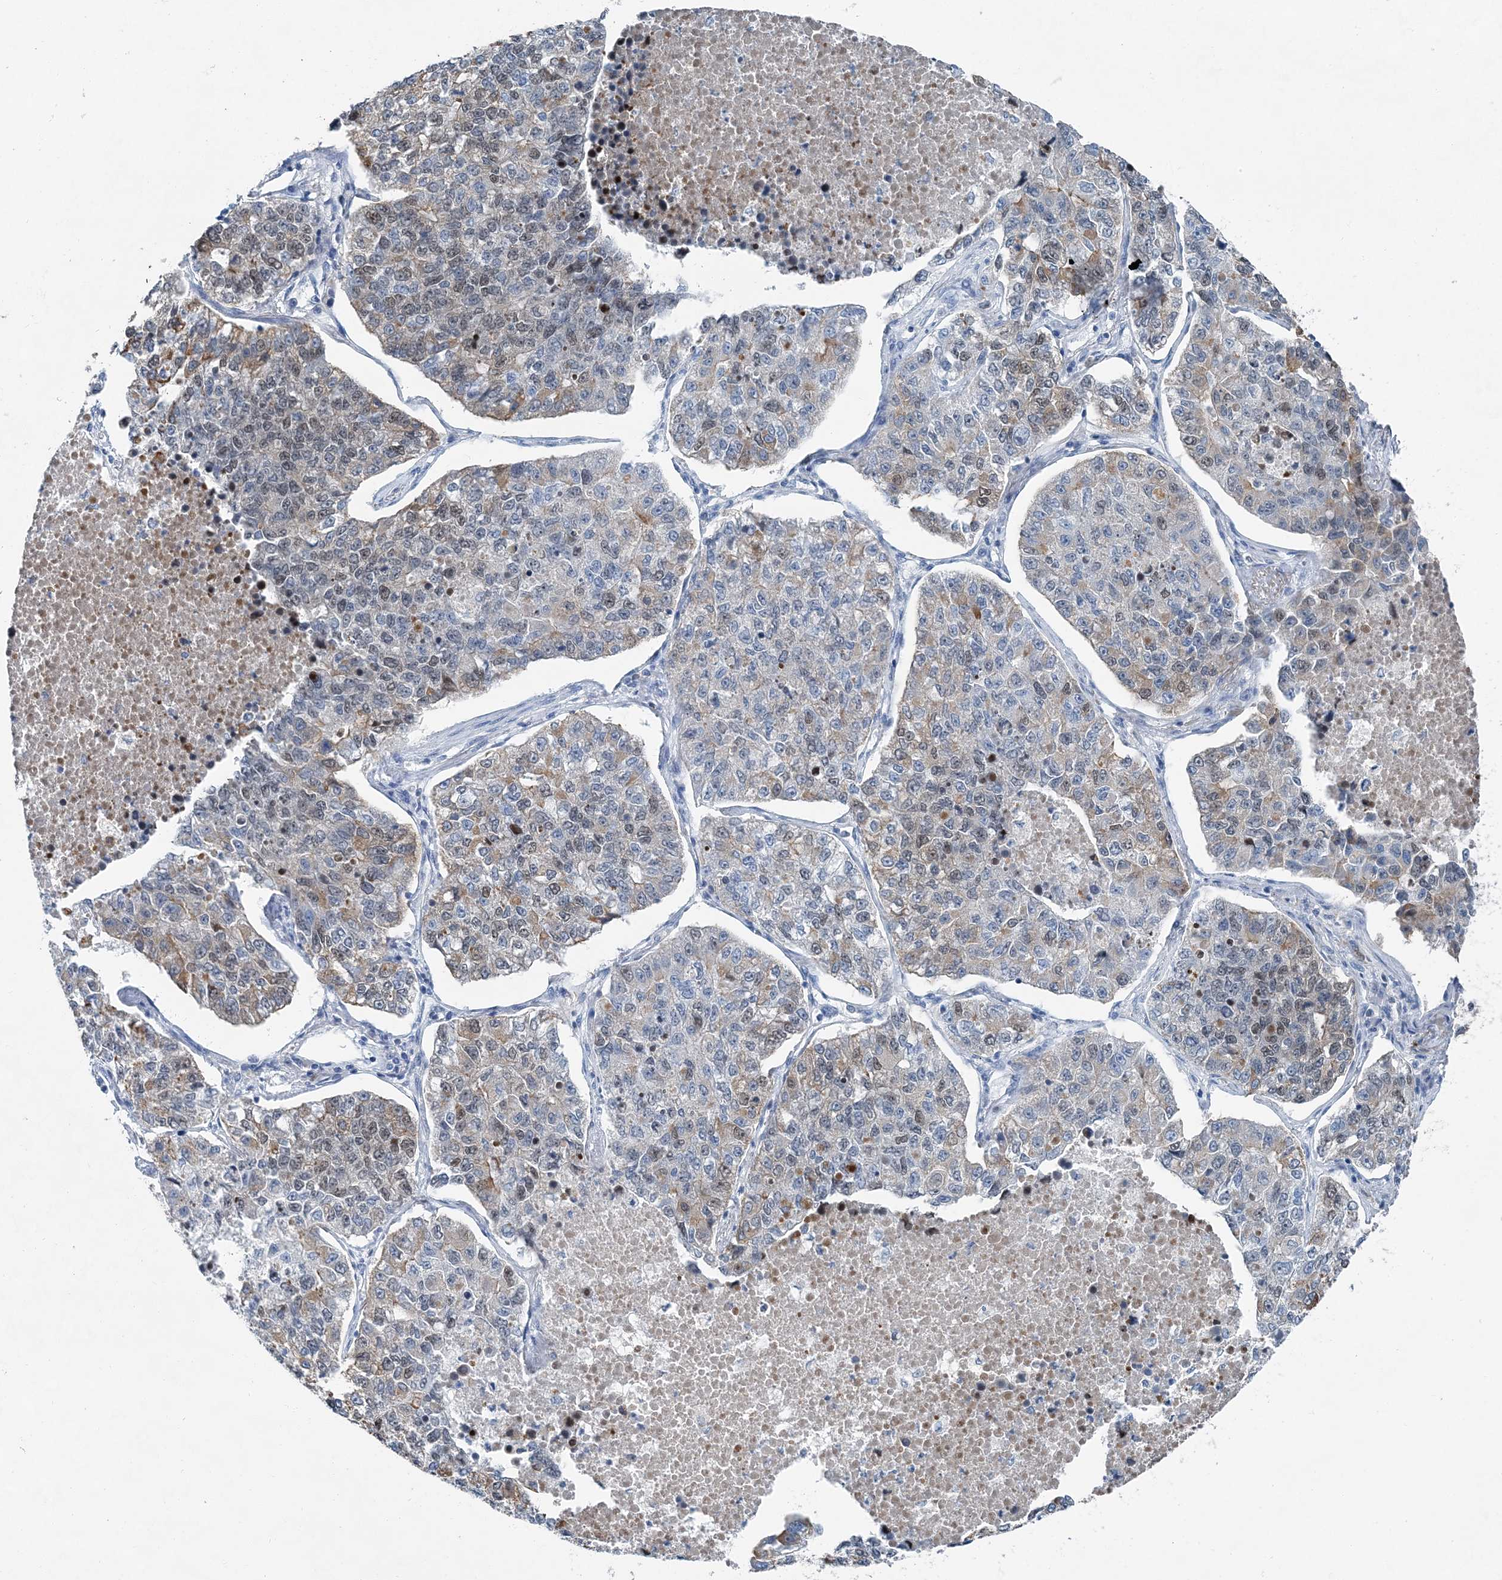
{"staining": {"intensity": "weak", "quantity": "25%-75%", "location": "cytoplasmic/membranous"}, "tissue": "lung cancer", "cell_type": "Tumor cells", "image_type": "cancer", "snomed": [{"axis": "morphology", "description": "Adenocarcinoma, NOS"}, {"axis": "topography", "description": "Lung"}], "caption": "An image of lung adenocarcinoma stained for a protein displays weak cytoplasmic/membranous brown staining in tumor cells.", "gene": "HAT1", "patient": {"sex": "male", "age": 49}}